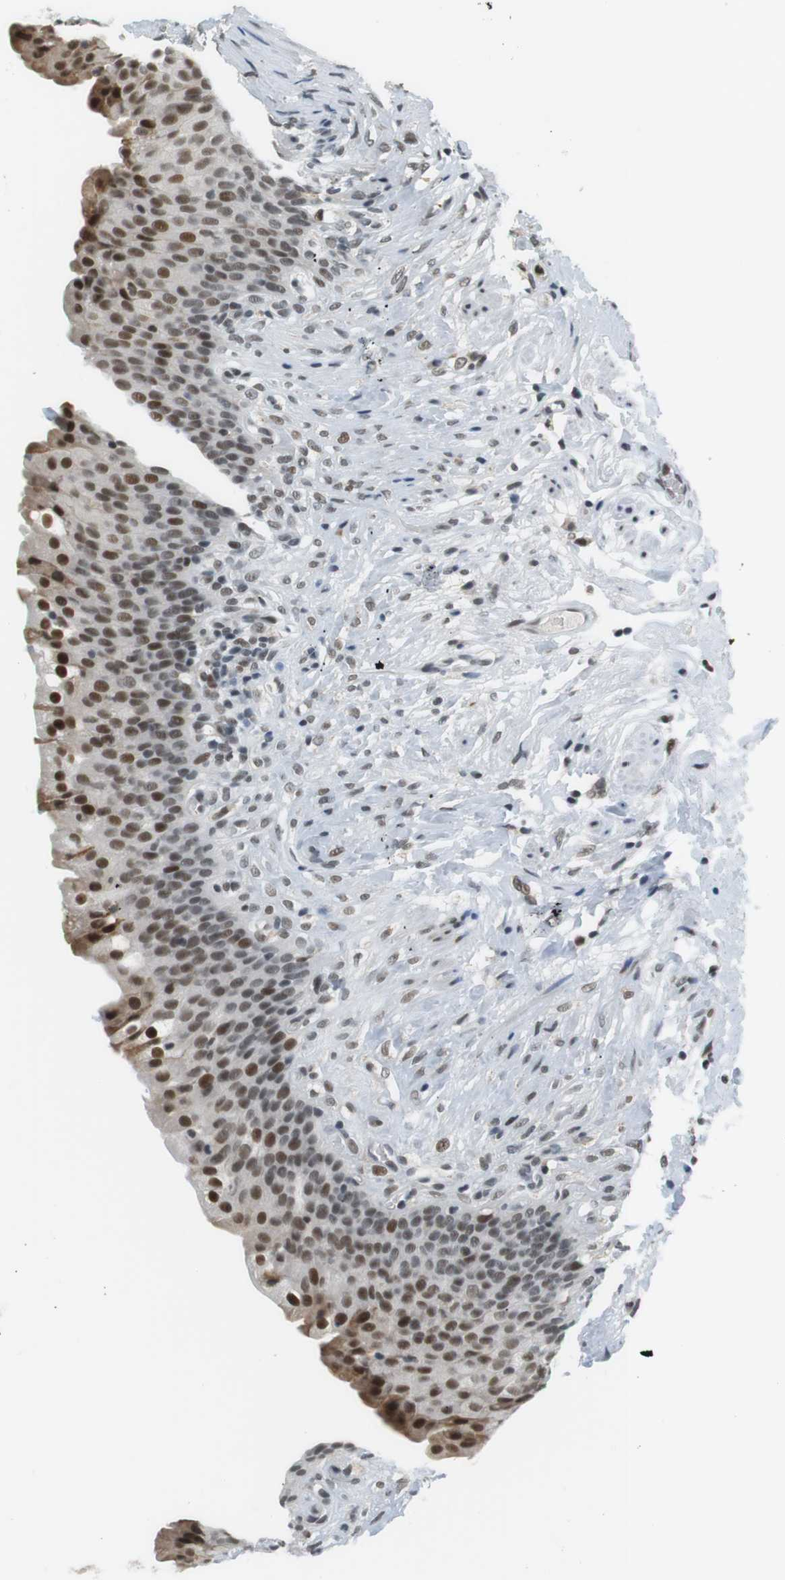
{"staining": {"intensity": "moderate", "quantity": ">75%", "location": "nuclear"}, "tissue": "urinary bladder", "cell_type": "Urothelial cells", "image_type": "normal", "snomed": [{"axis": "morphology", "description": "Normal tissue, NOS"}, {"axis": "topography", "description": "Urinary bladder"}], "caption": "Normal urinary bladder was stained to show a protein in brown. There is medium levels of moderate nuclear staining in approximately >75% of urothelial cells. (DAB = brown stain, brightfield microscopy at high magnification).", "gene": "RNF38", "patient": {"sex": "female", "age": 79}}